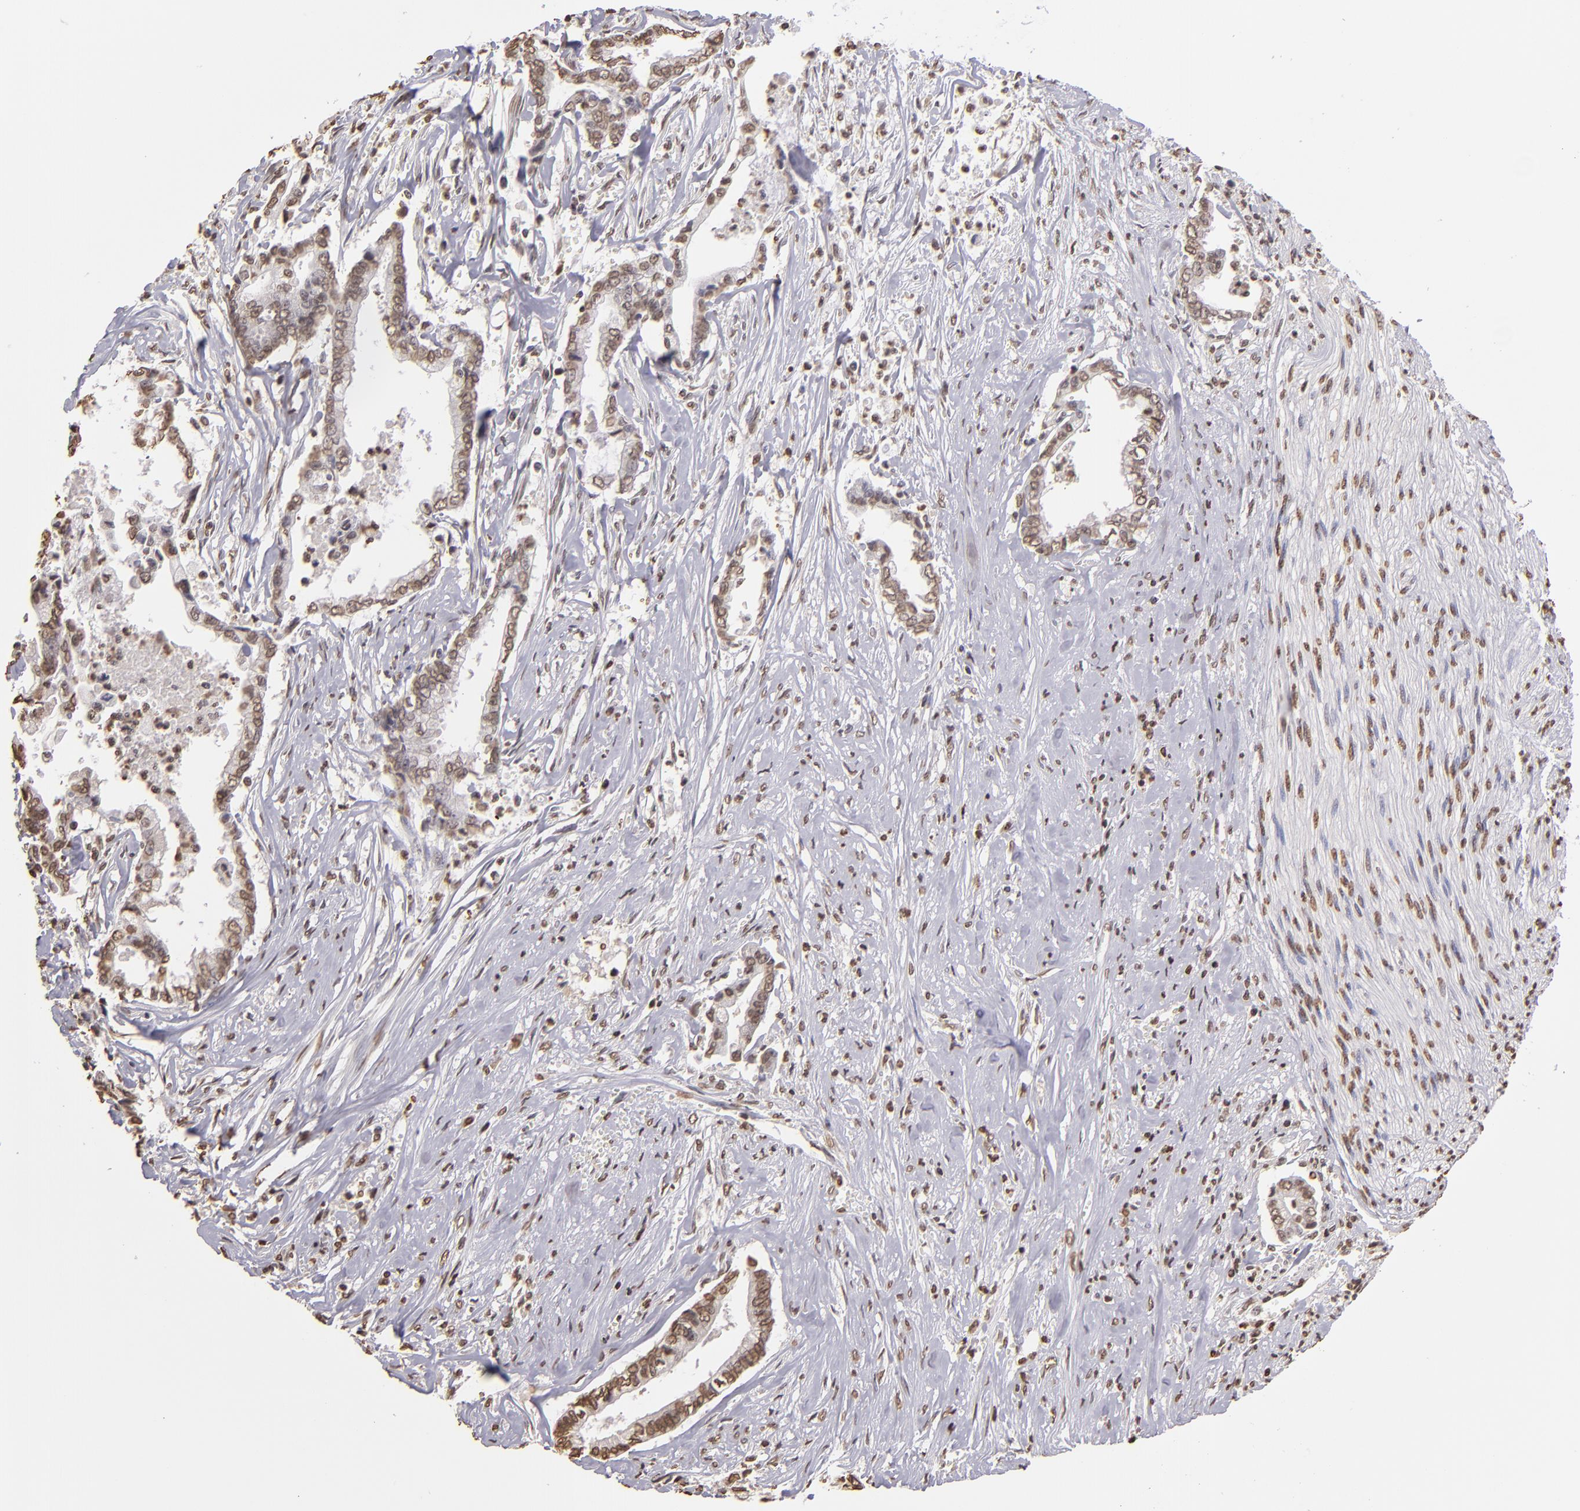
{"staining": {"intensity": "weak", "quantity": "25%-75%", "location": "nuclear"}, "tissue": "liver cancer", "cell_type": "Tumor cells", "image_type": "cancer", "snomed": [{"axis": "morphology", "description": "Cholangiocarcinoma"}, {"axis": "topography", "description": "Liver"}], "caption": "Human liver cancer (cholangiocarcinoma) stained with a brown dye reveals weak nuclear positive expression in approximately 25%-75% of tumor cells.", "gene": "LBX1", "patient": {"sex": "male", "age": 57}}